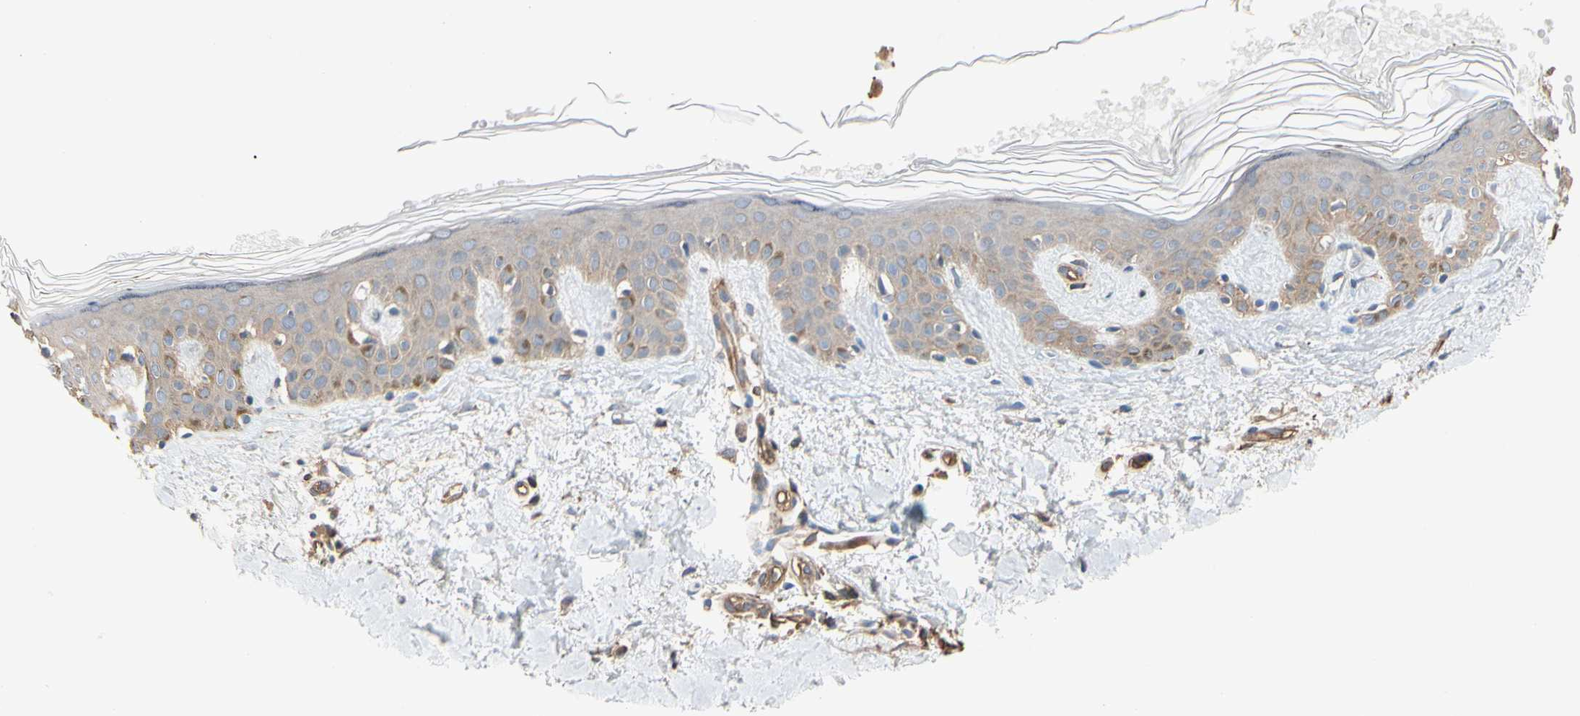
{"staining": {"intensity": "negative", "quantity": "none", "location": "none"}, "tissue": "skin", "cell_type": "Fibroblasts", "image_type": "normal", "snomed": [{"axis": "morphology", "description": "Normal tissue, NOS"}, {"axis": "topography", "description": "Skin"}], "caption": "A histopathology image of human skin is negative for staining in fibroblasts.", "gene": "PDZK1", "patient": {"sex": "male", "age": 67}}